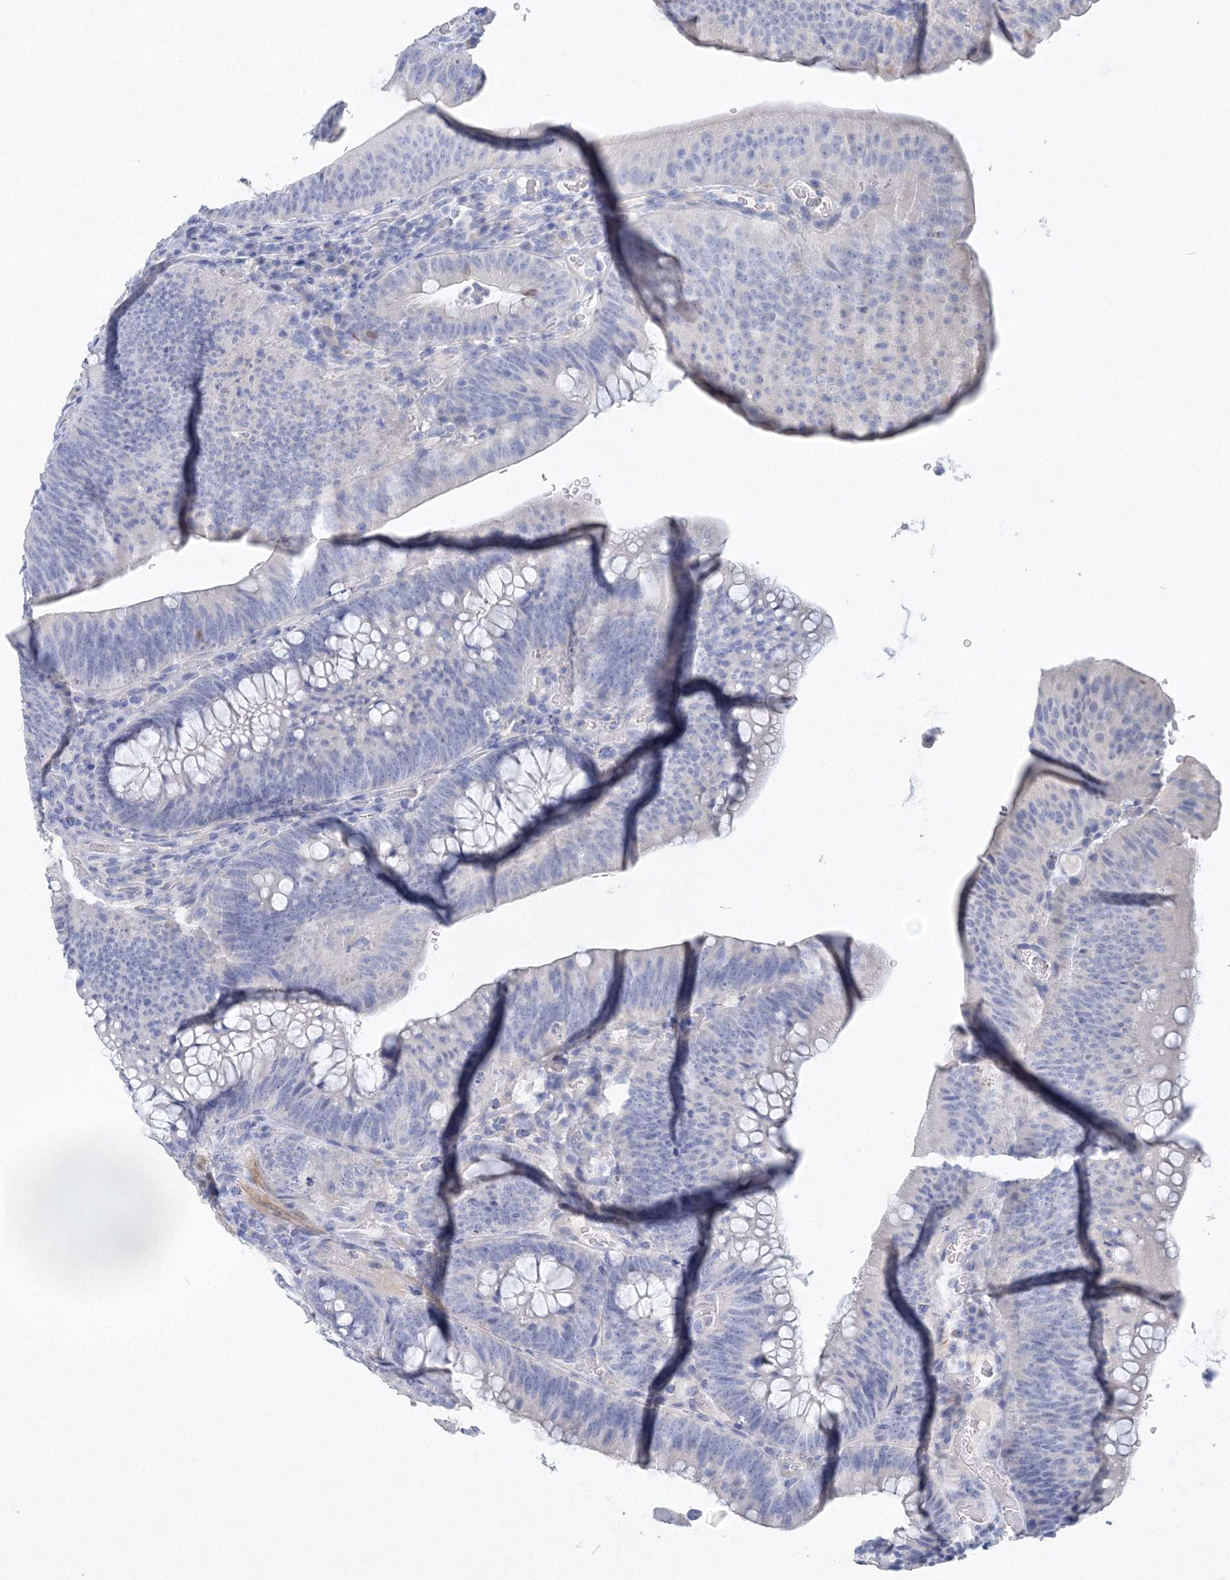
{"staining": {"intensity": "negative", "quantity": "none", "location": "none"}, "tissue": "colorectal cancer", "cell_type": "Tumor cells", "image_type": "cancer", "snomed": [{"axis": "morphology", "description": "Normal tissue, NOS"}, {"axis": "topography", "description": "Colon"}], "caption": "This is an IHC photomicrograph of human colorectal cancer. There is no expression in tumor cells.", "gene": "OSBPL6", "patient": {"sex": "female", "age": 82}}